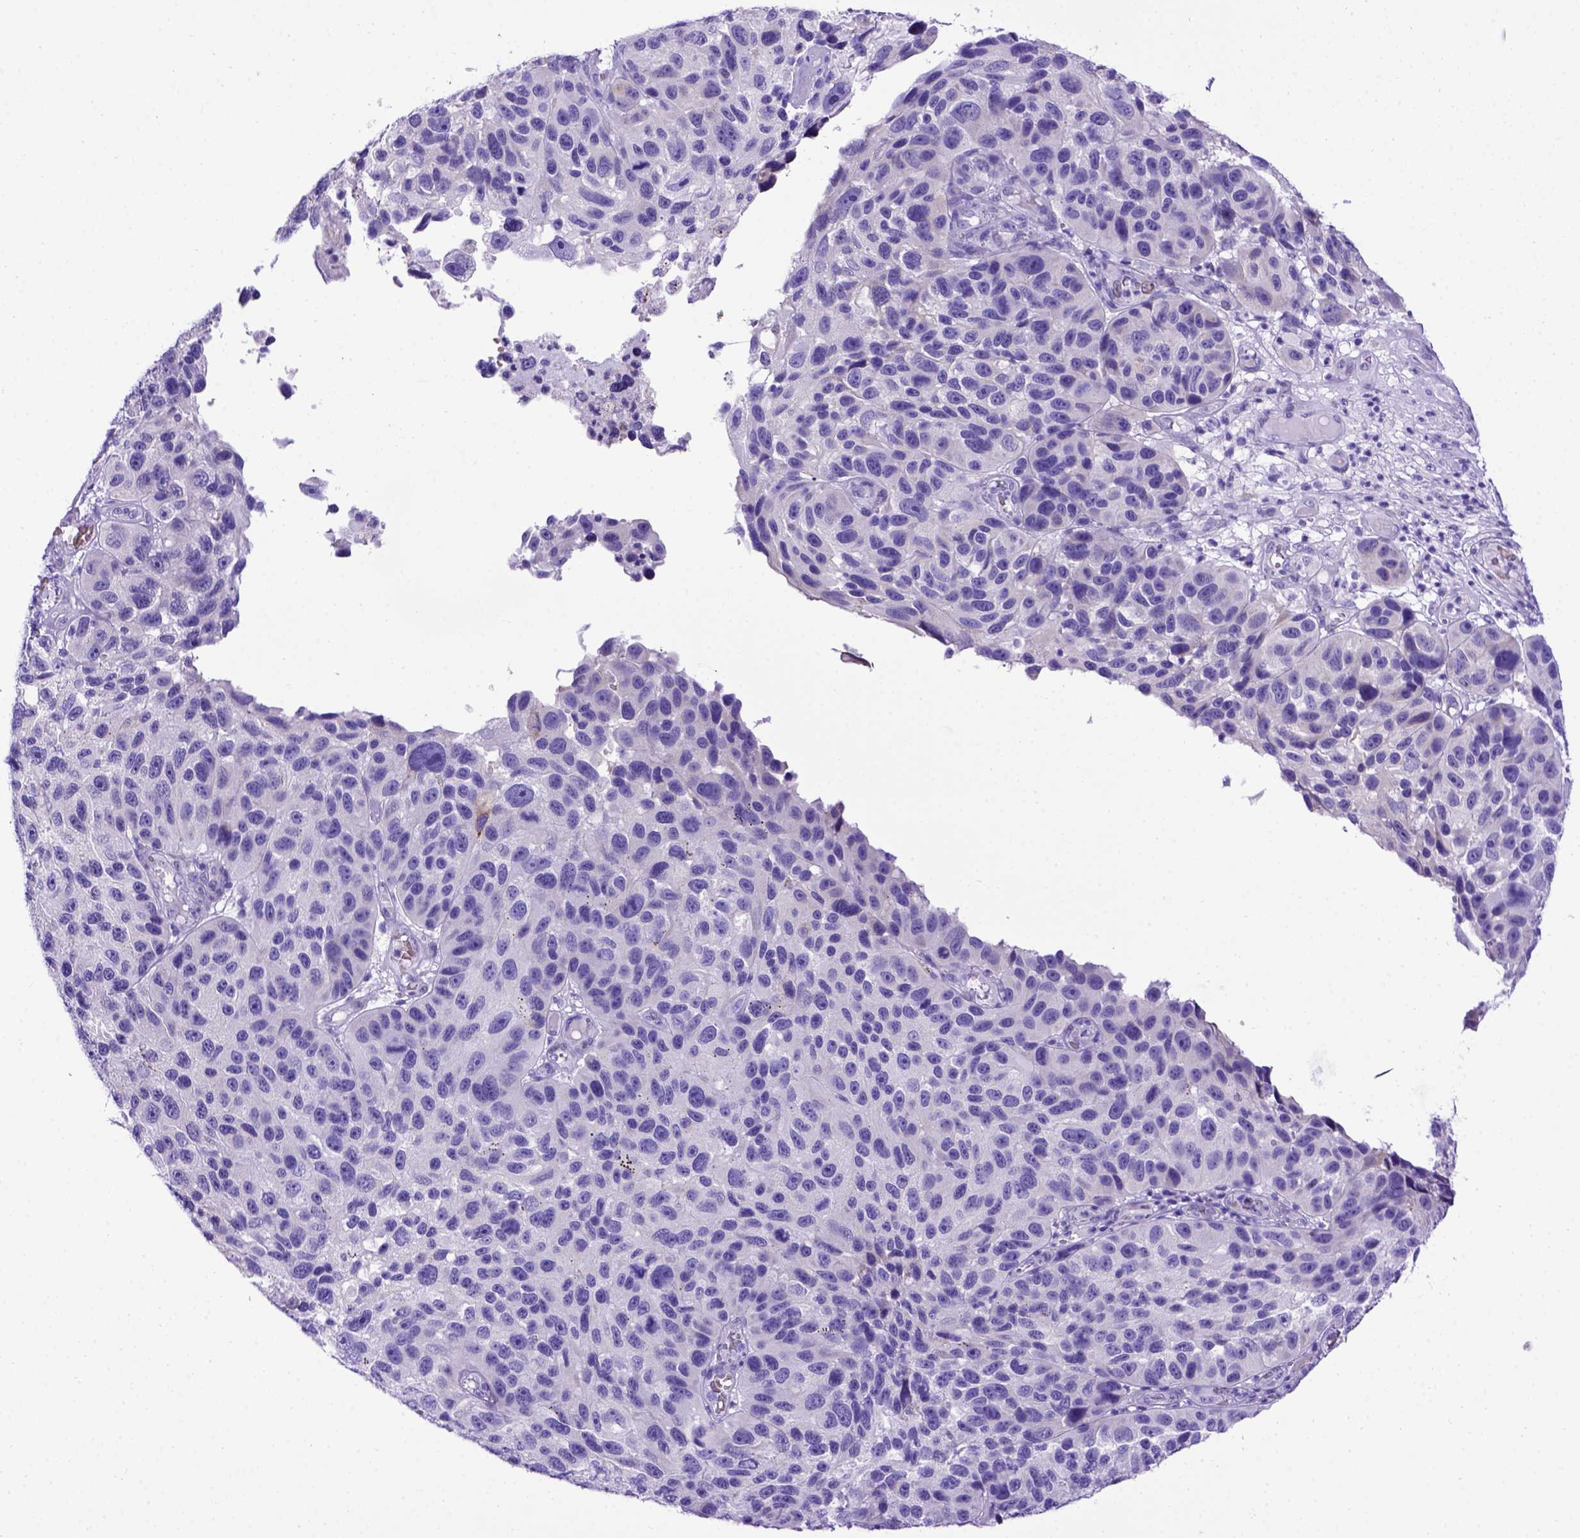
{"staining": {"intensity": "negative", "quantity": "none", "location": "none"}, "tissue": "melanoma", "cell_type": "Tumor cells", "image_type": "cancer", "snomed": [{"axis": "morphology", "description": "Malignant melanoma, NOS"}, {"axis": "topography", "description": "Skin"}], "caption": "The histopathology image exhibits no staining of tumor cells in malignant melanoma. Brightfield microscopy of immunohistochemistry stained with DAB (brown) and hematoxylin (blue), captured at high magnification.", "gene": "MEOX2", "patient": {"sex": "male", "age": 53}}